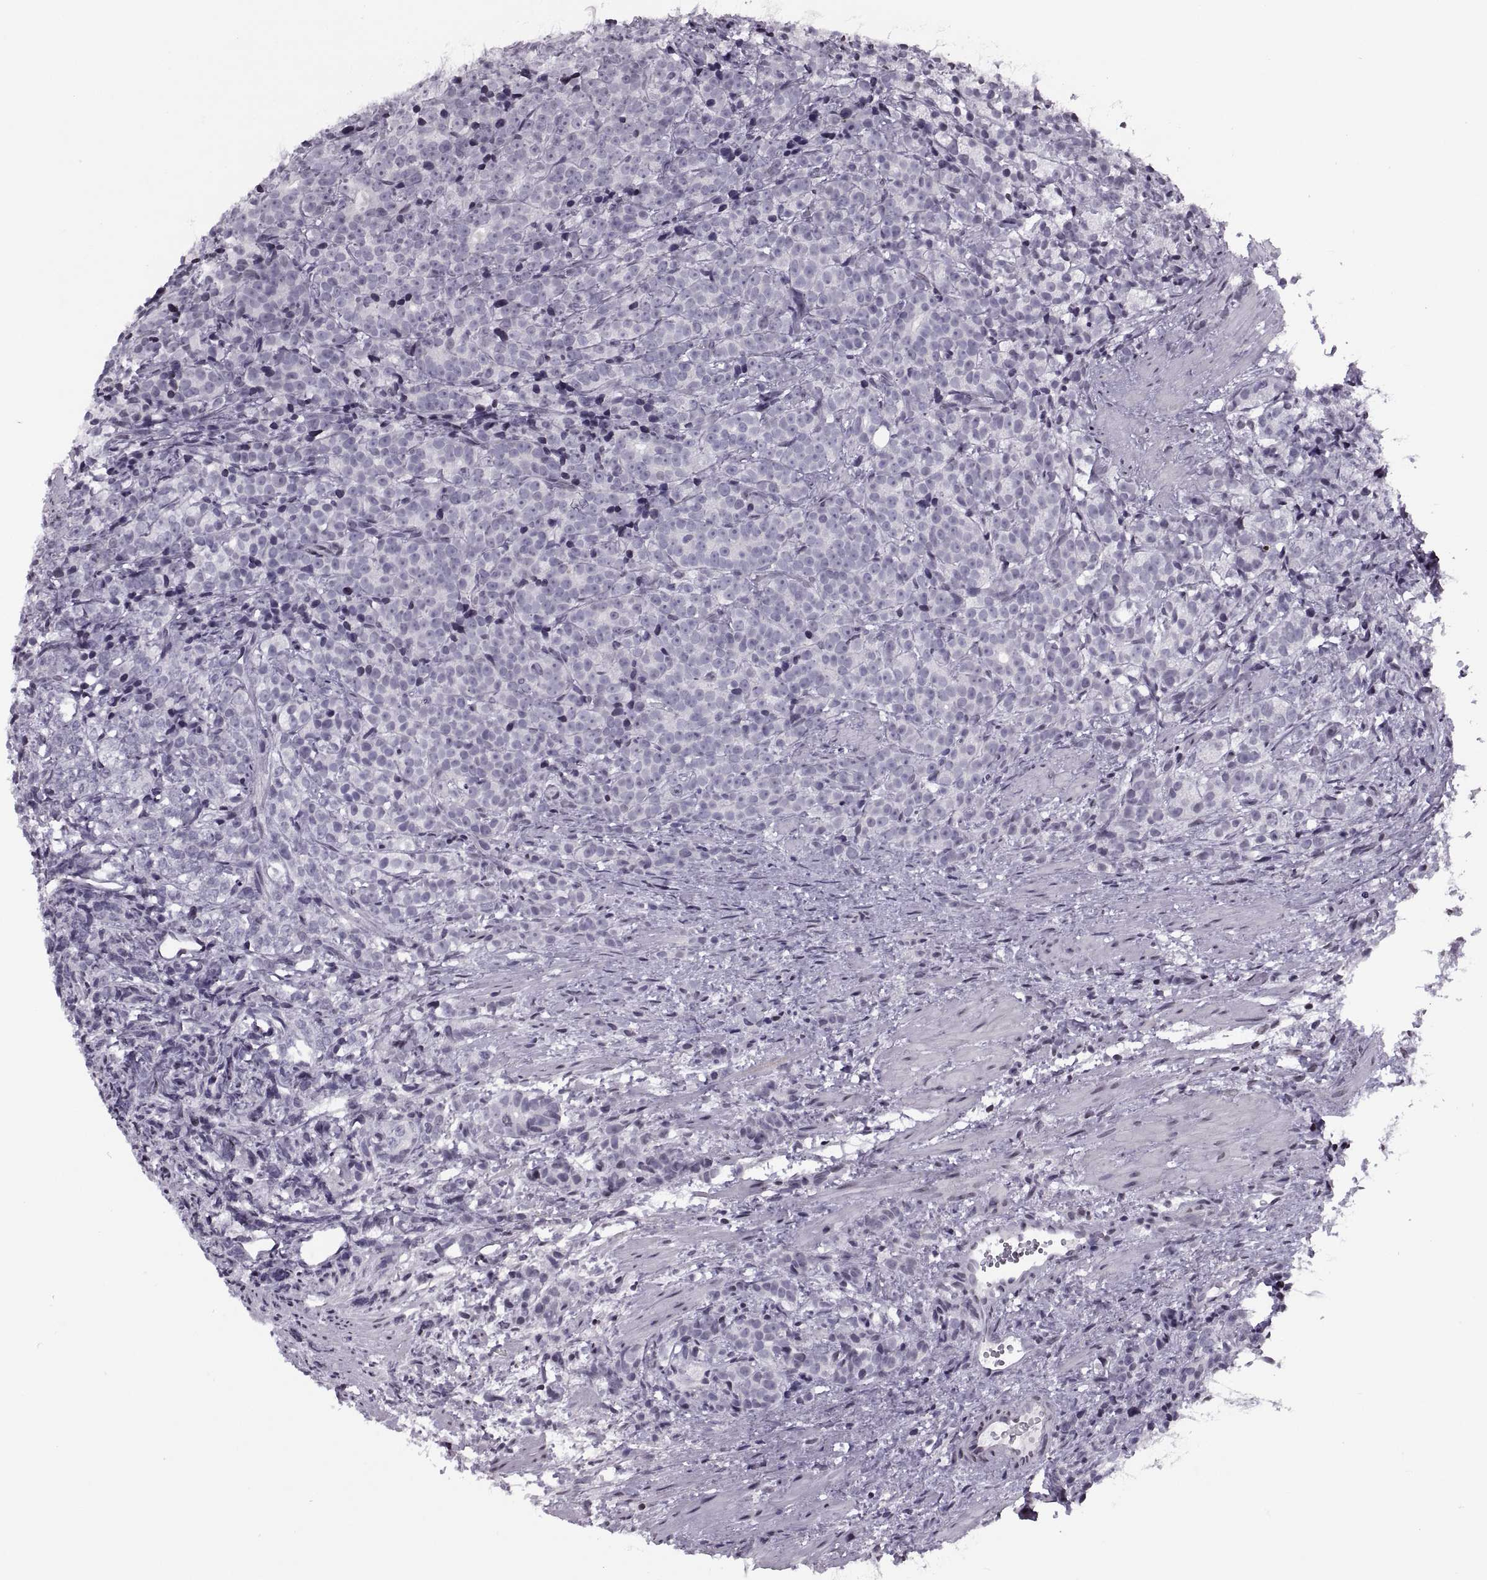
{"staining": {"intensity": "negative", "quantity": "none", "location": "none"}, "tissue": "prostate cancer", "cell_type": "Tumor cells", "image_type": "cancer", "snomed": [{"axis": "morphology", "description": "Adenocarcinoma, High grade"}, {"axis": "topography", "description": "Prostate"}], "caption": "The micrograph demonstrates no significant expression in tumor cells of prostate adenocarcinoma (high-grade).", "gene": "H1-8", "patient": {"sex": "male", "age": 53}}